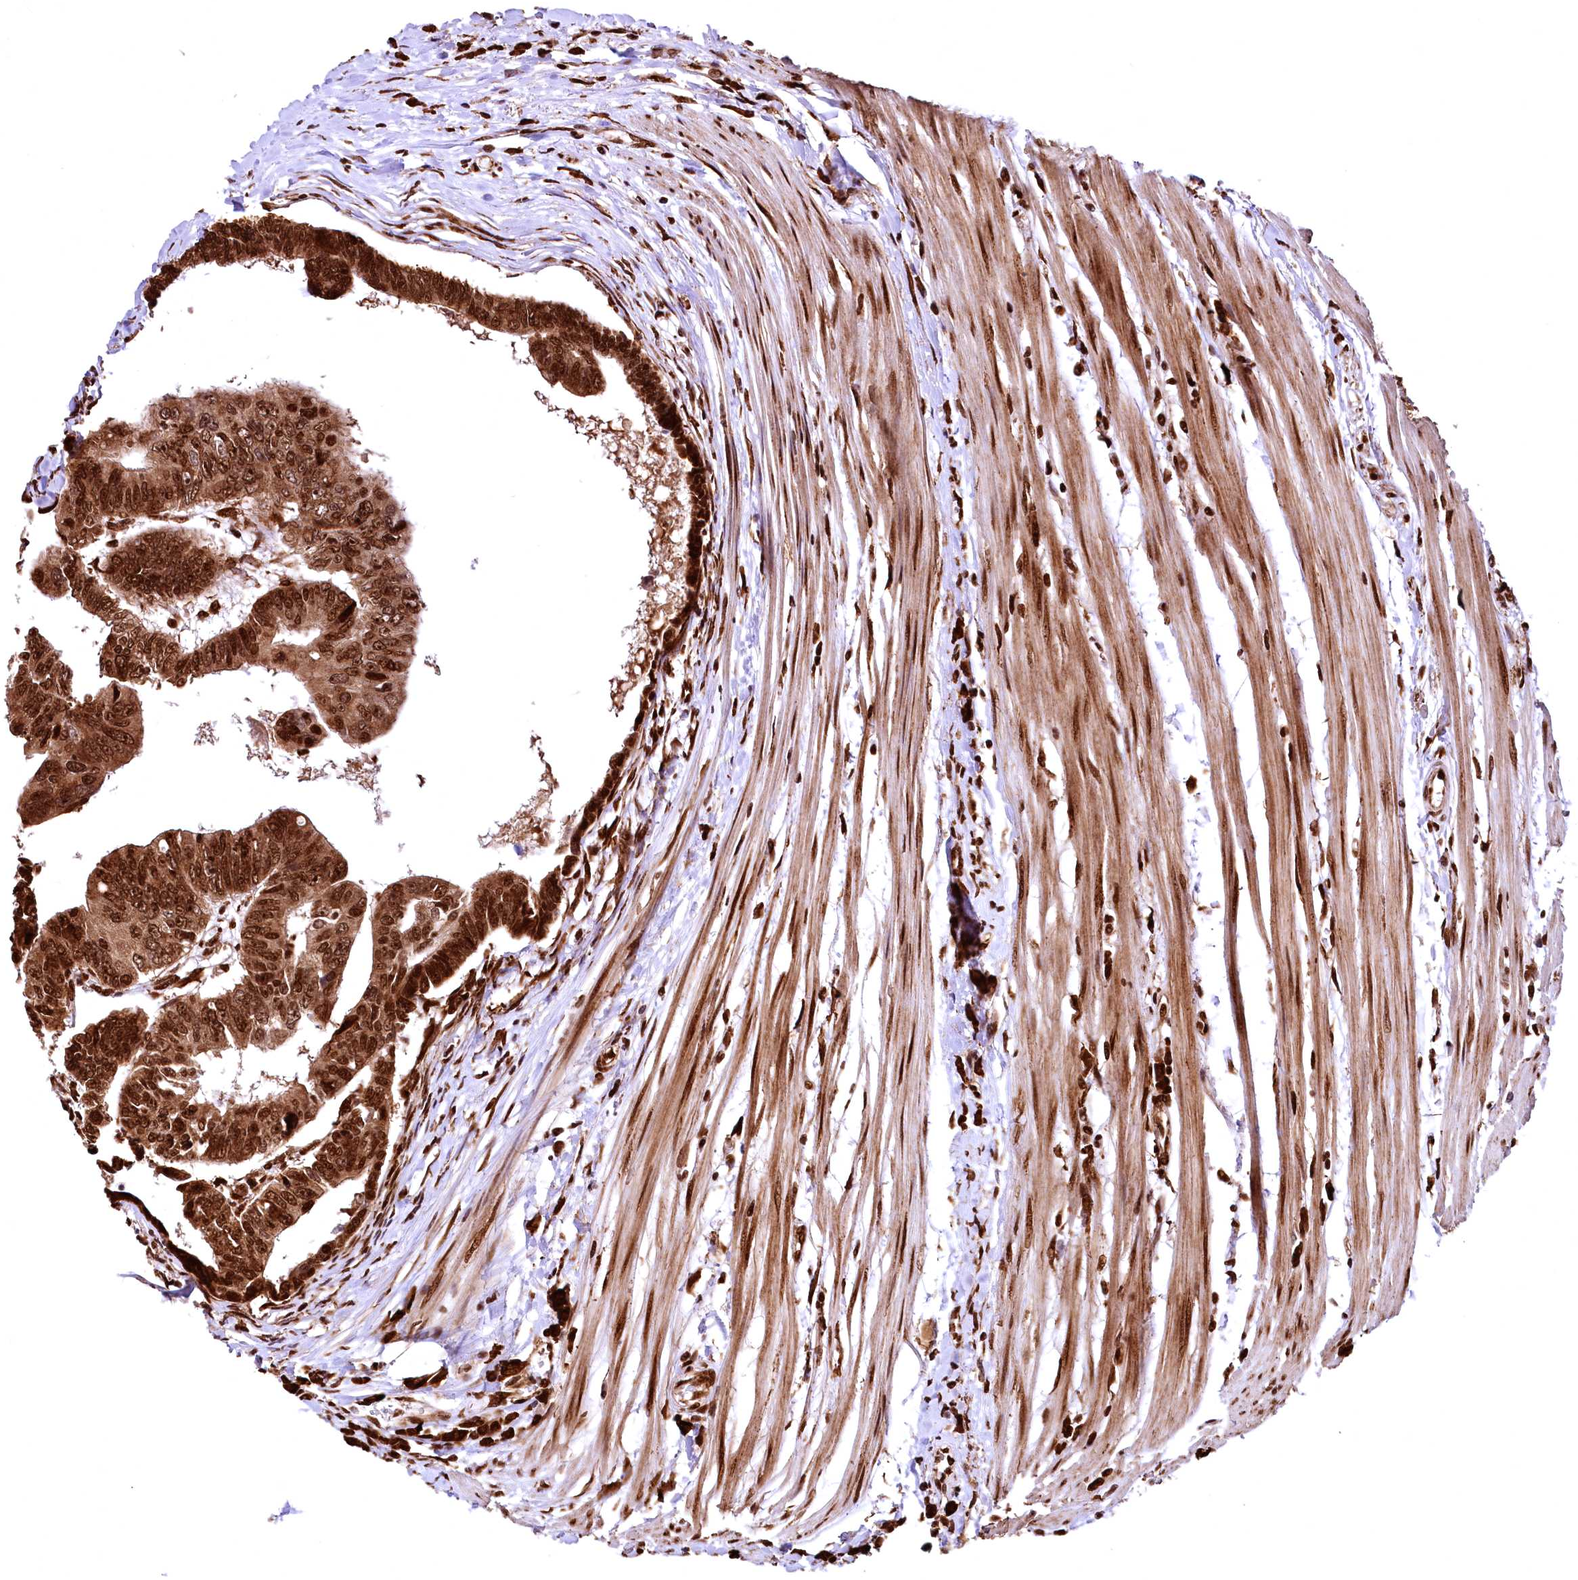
{"staining": {"intensity": "strong", "quantity": ">75%", "location": "nuclear"}, "tissue": "colorectal cancer", "cell_type": "Tumor cells", "image_type": "cancer", "snomed": [{"axis": "morphology", "description": "Adenocarcinoma, NOS"}, {"axis": "topography", "description": "Rectum"}], "caption": "Colorectal adenocarcinoma tissue shows strong nuclear positivity in about >75% of tumor cells", "gene": "PDS5B", "patient": {"sex": "female", "age": 65}}